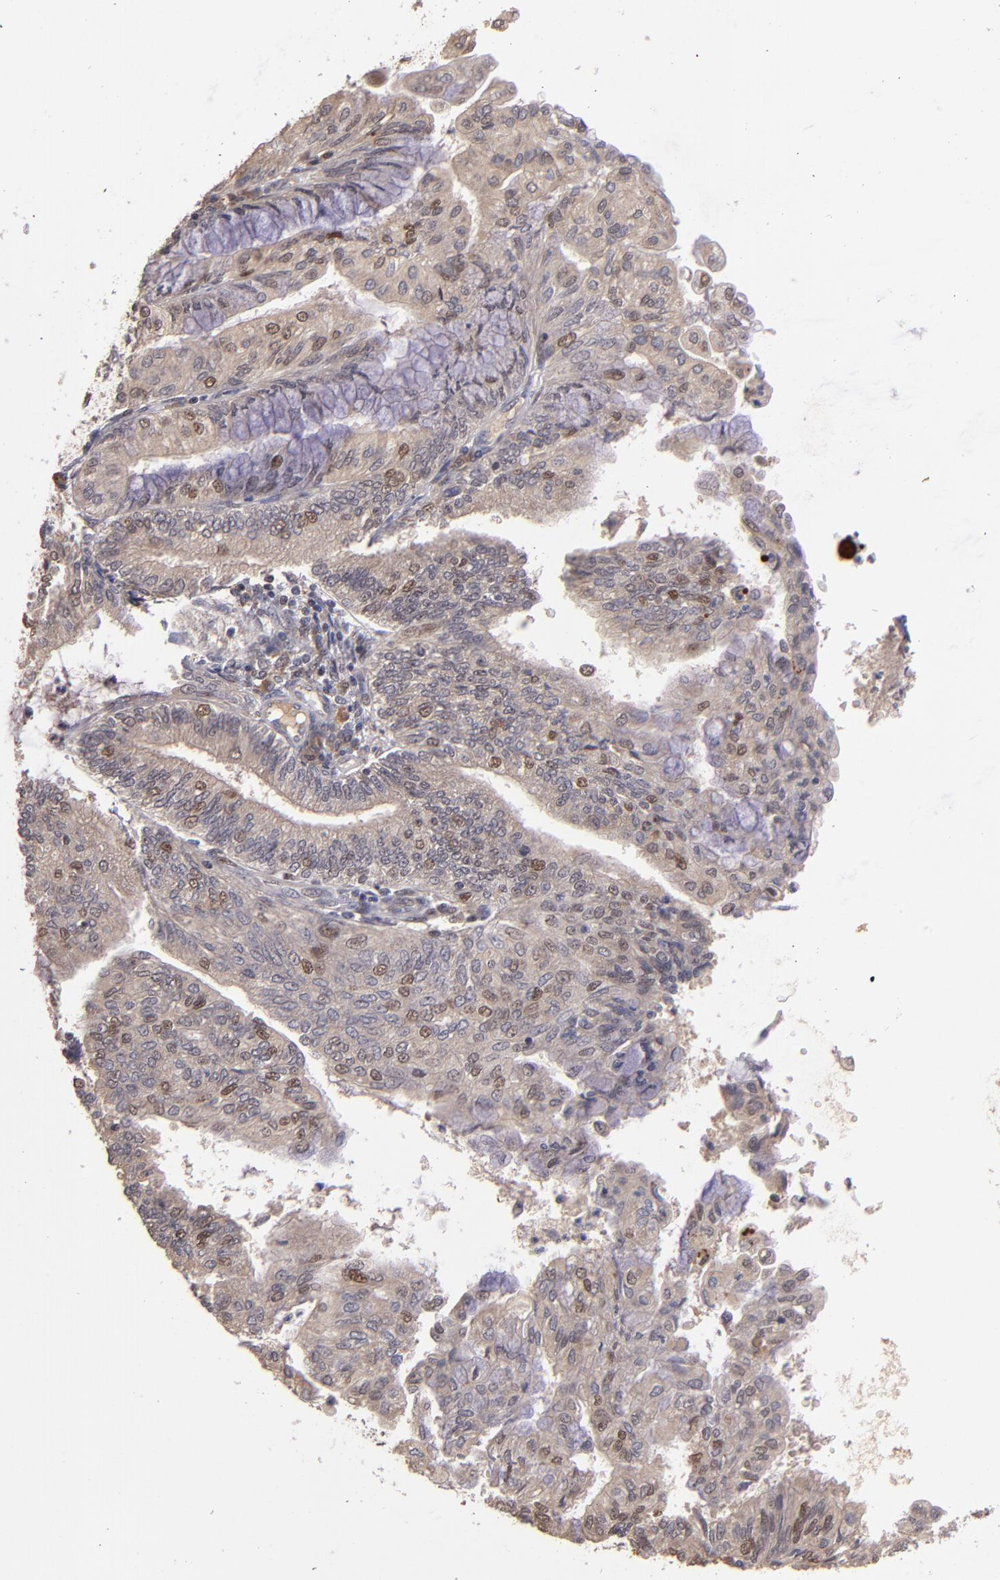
{"staining": {"intensity": "moderate", "quantity": "<25%", "location": "nuclear"}, "tissue": "endometrial cancer", "cell_type": "Tumor cells", "image_type": "cancer", "snomed": [{"axis": "morphology", "description": "Adenocarcinoma, NOS"}, {"axis": "topography", "description": "Endometrium"}], "caption": "An image showing moderate nuclear staining in about <25% of tumor cells in endometrial adenocarcinoma, as visualized by brown immunohistochemical staining.", "gene": "ABHD12B", "patient": {"sex": "female", "age": 59}}